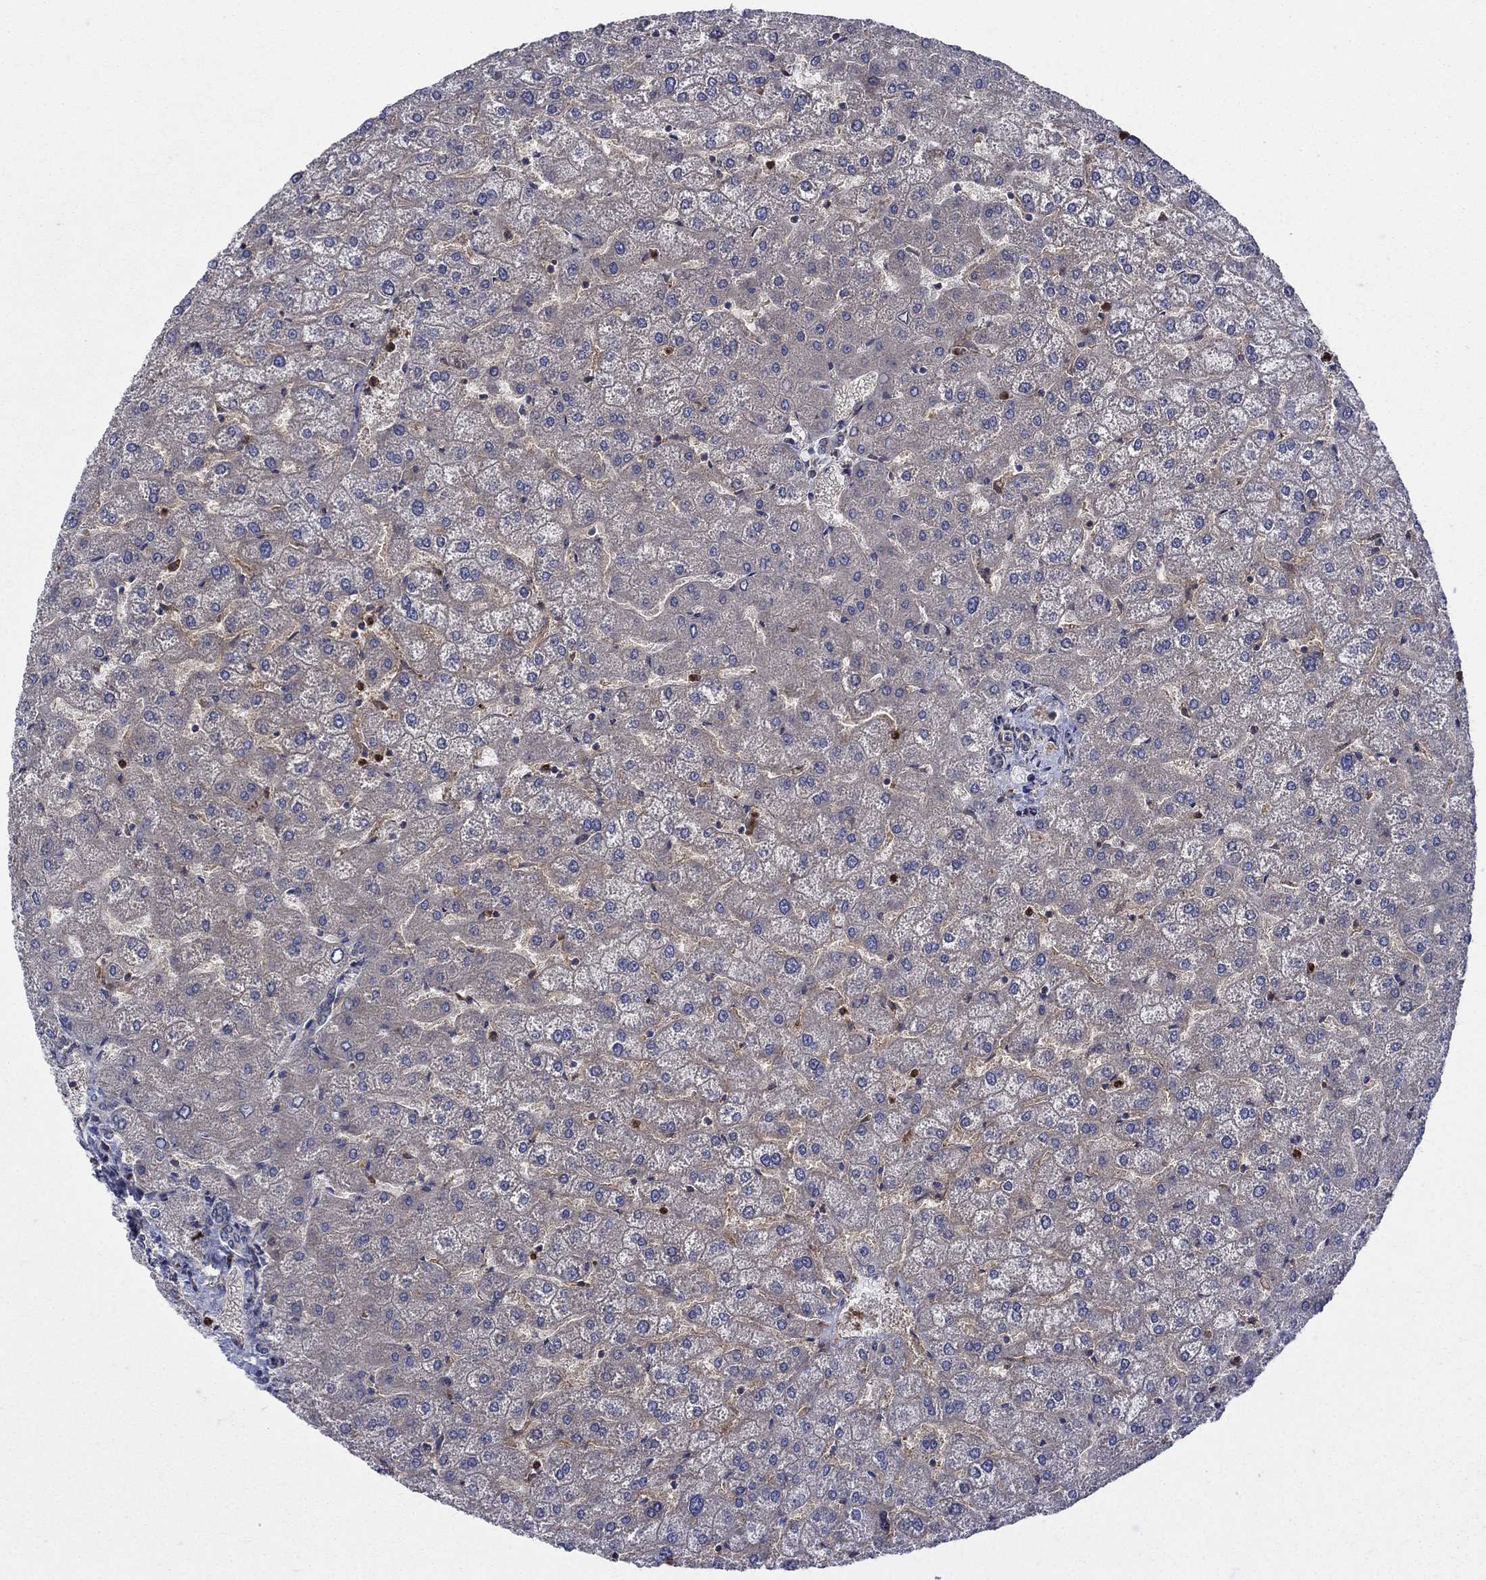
{"staining": {"intensity": "negative", "quantity": "none", "location": "none"}, "tissue": "liver", "cell_type": "Cholangiocytes", "image_type": "normal", "snomed": [{"axis": "morphology", "description": "Normal tissue, NOS"}, {"axis": "topography", "description": "Liver"}], "caption": "High magnification brightfield microscopy of normal liver stained with DAB (3,3'-diaminobenzidine) (brown) and counterstained with hematoxylin (blue): cholangiocytes show no significant positivity. Brightfield microscopy of immunohistochemistry (IHC) stained with DAB (3,3'-diaminobenzidine) (brown) and hematoxylin (blue), captured at high magnification.", "gene": "RNF19B", "patient": {"sex": "female", "age": 32}}